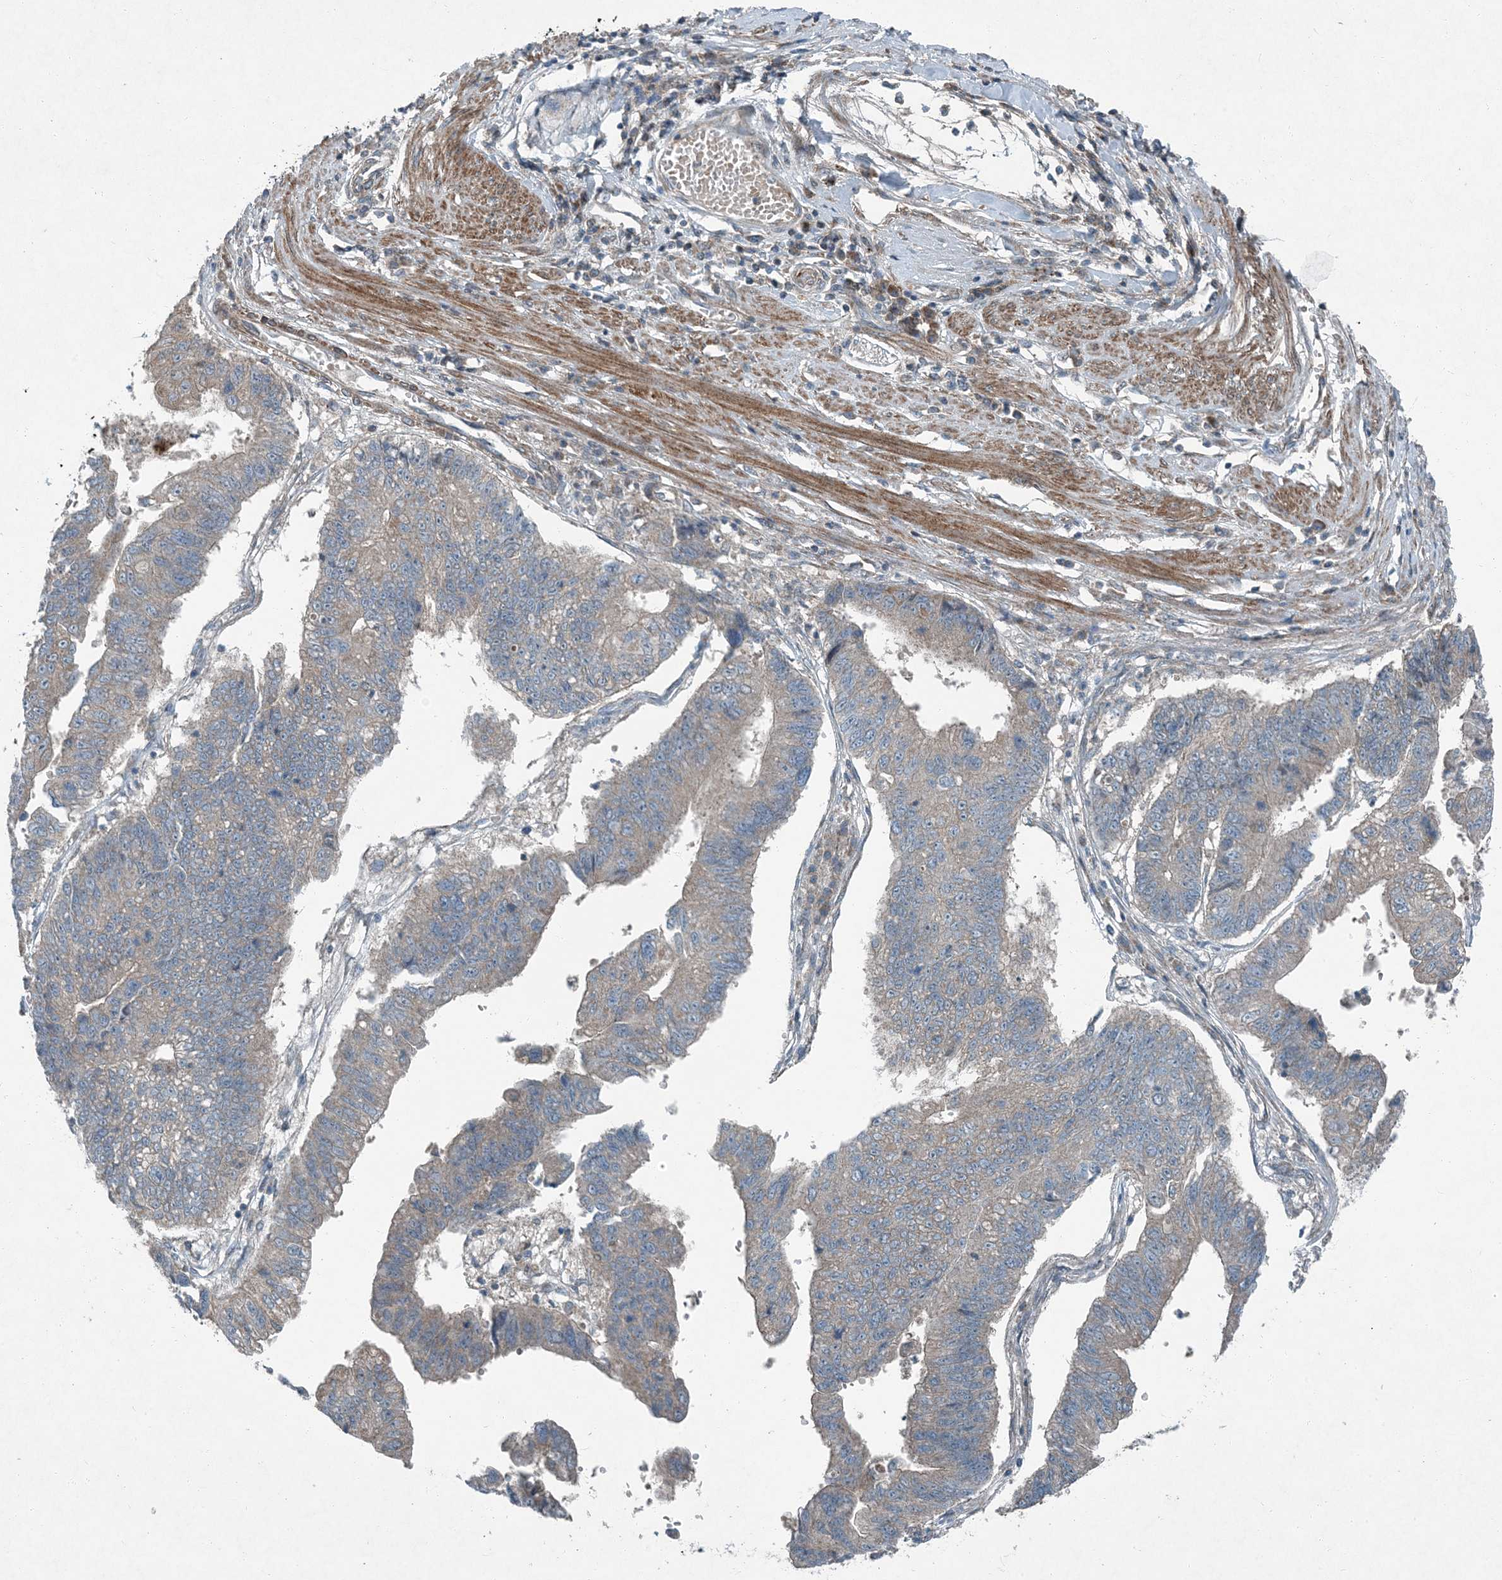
{"staining": {"intensity": "weak", "quantity": "25%-75%", "location": "cytoplasmic/membranous"}, "tissue": "stomach cancer", "cell_type": "Tumor cells", "image_type": "cancer", "snomed": [{"axis": "morphology", "description": "Adenocarcinoma, NOS"}, {"axis": "topography", "description": "Stomach"}], "caption": "Immunohistochemical staining of adenocarcinoma (stomach) shows weak cytoplasmic/membranous protein positivity in approximately 25%-75% of tumor cells.", "gene": "APOM", "patient": {"sex": "male", "age": 59}}